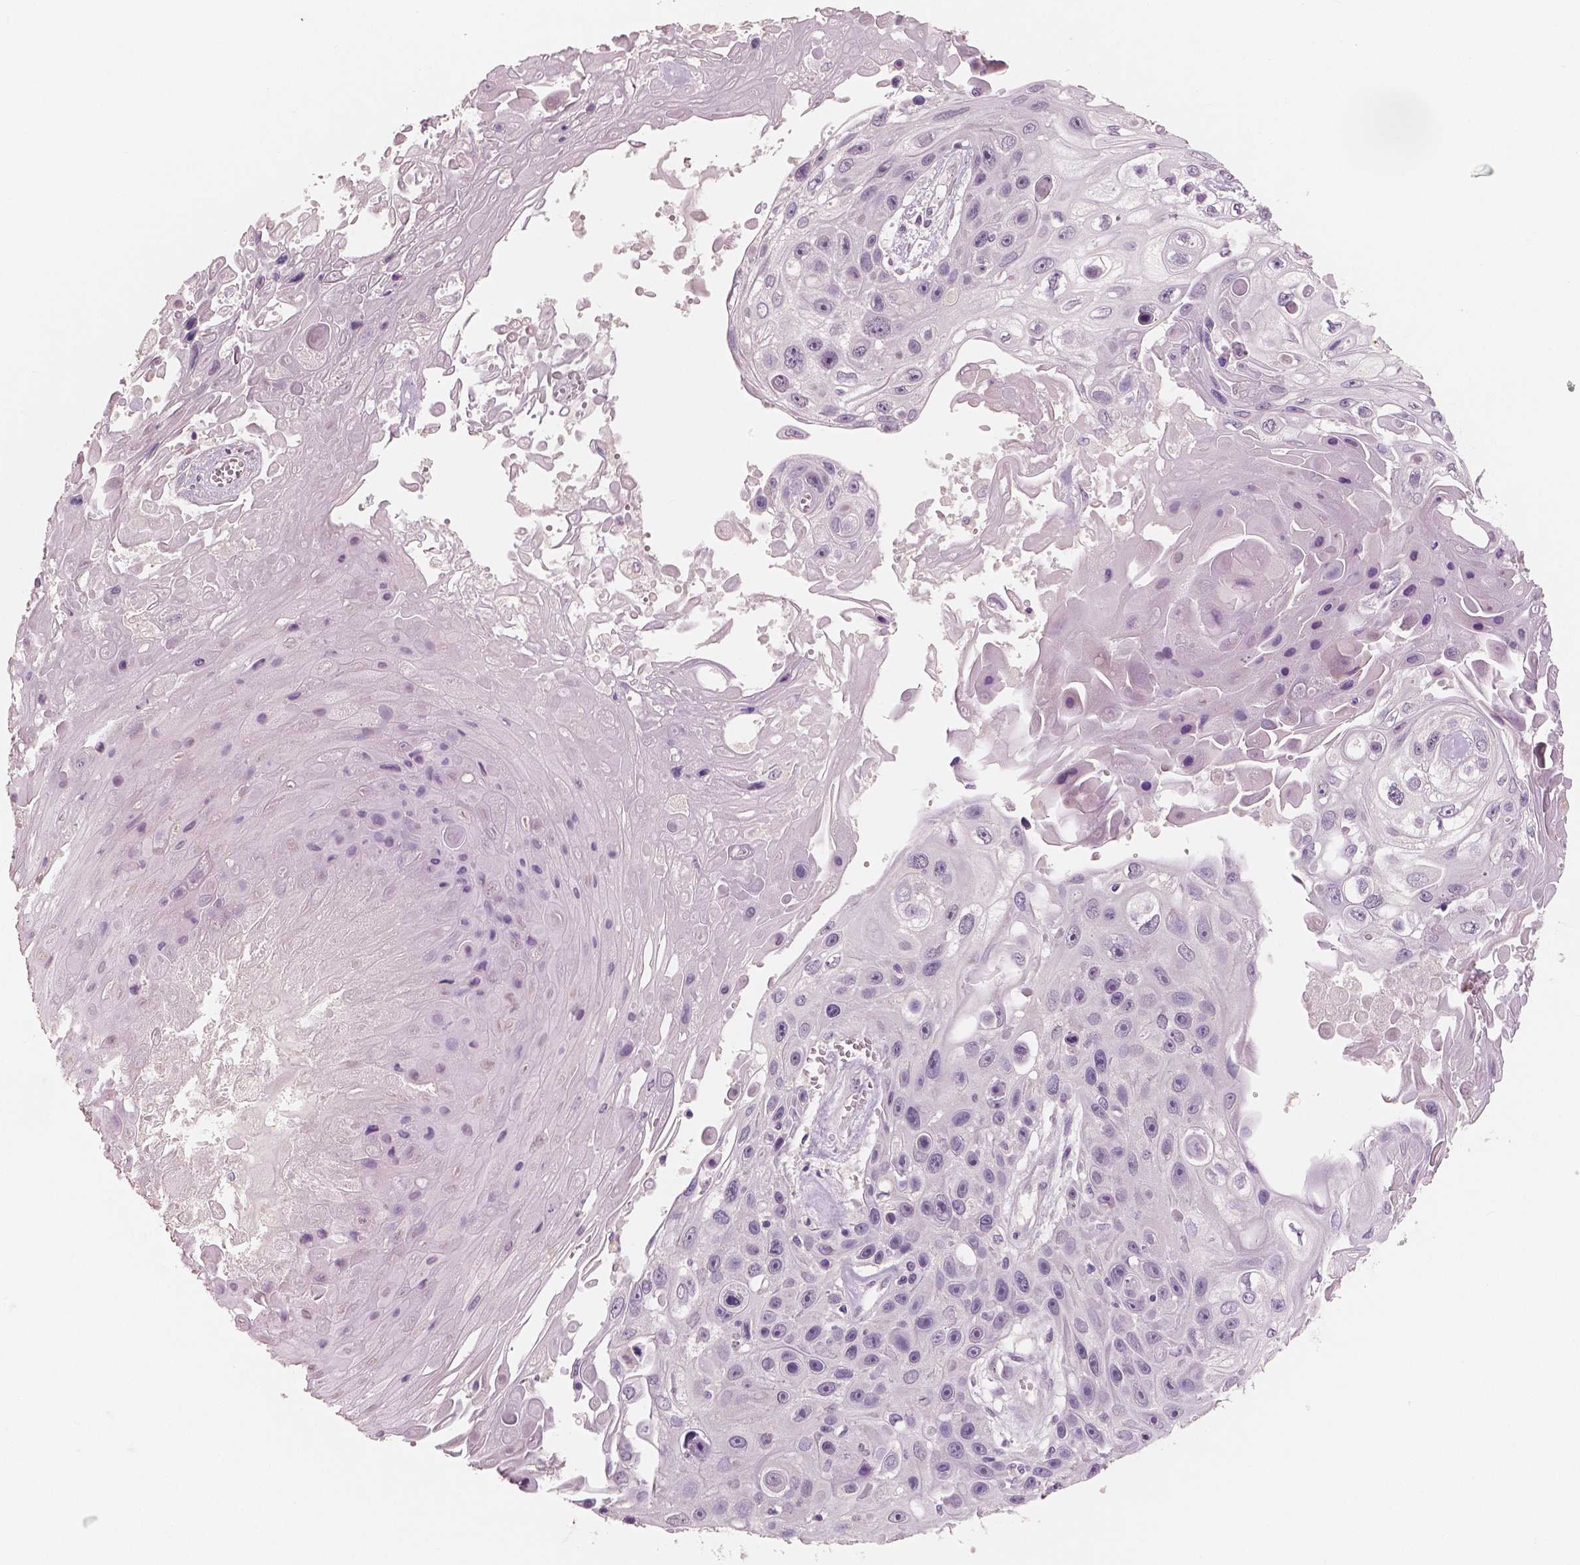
{"staining": {"intensity": "negative", "quantity": "none", "location": "none"}, "tissue": "skin cancer", "cell_type": "Tumor cells", "image_type": "cancer", "snomed": [{"axis": "morphology", "description": "Squamous cell carcinoma, NOS"}, {"axis": "topography", "description": "Skin"}], "caption": "An immunohistochemistry image of squamous cell carcinoma (skin) is shown. There is no staining in tumor cells of squamous cell carcinoma (skin).", "gene": "KIT", "patient": {"sex": "male", "age": 82}}